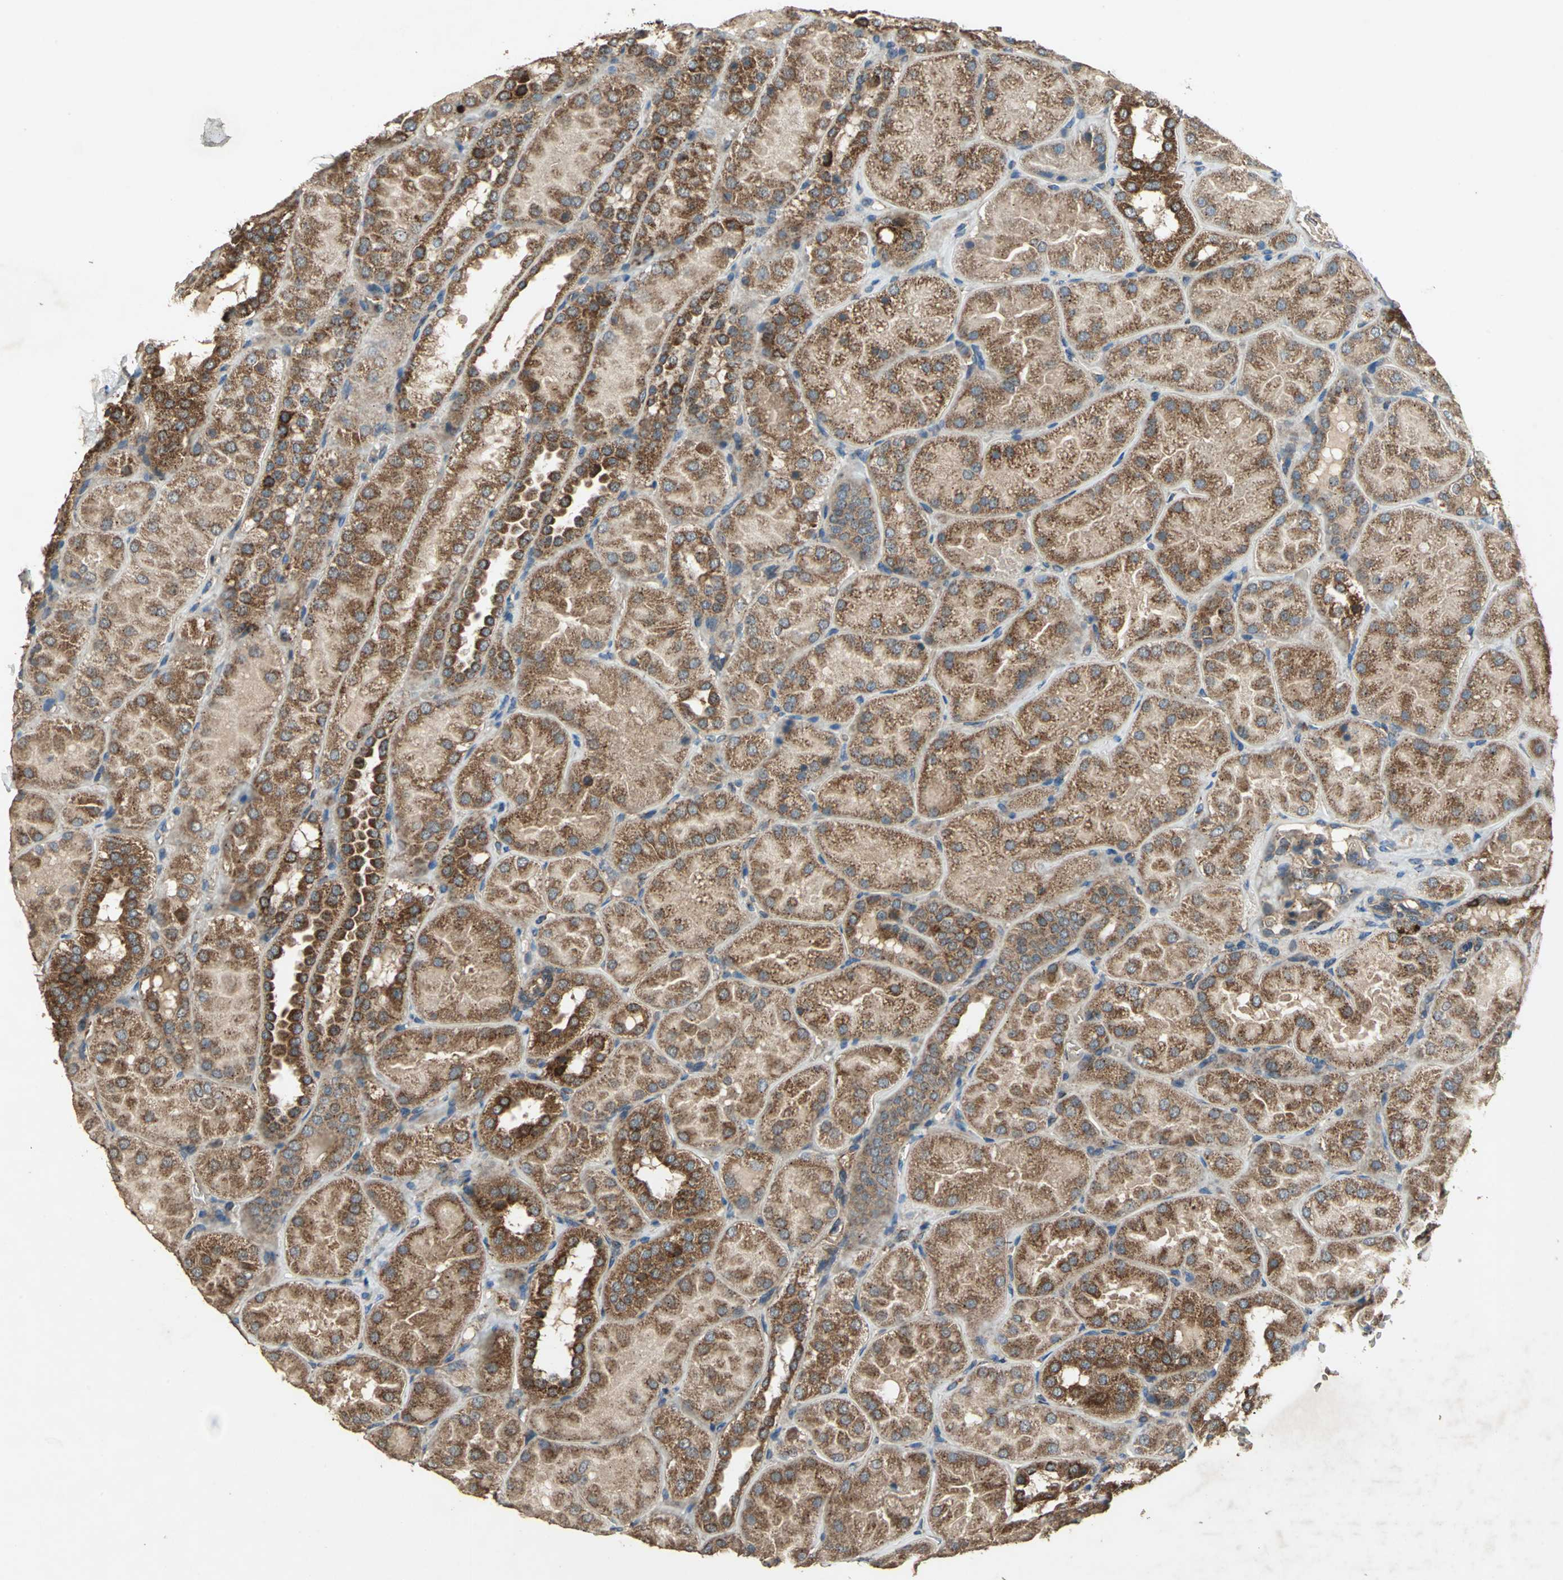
{"staining": {"intensity": "moderate", "quantity": ">75%", "location": "cytoplasmic/membranous"}, "tissue": "kidney", "cell_type": "Cells in glomeruli", "image_type": "normal", "snomed": [{"axis": "morphology", "description": "Normal tissue, NOS"}, {"axis": "topography", "description": "Kidney"}], "caption": "The micrograph shows staining of unremarkable kidney, revealing moderate cytoplasmic/membranous protein staining (brown color) within cells in glomeruli. Nuclei are stained in blue.", "gene": "POLRMT", "patient": {"sex": "male", "age": 28}}